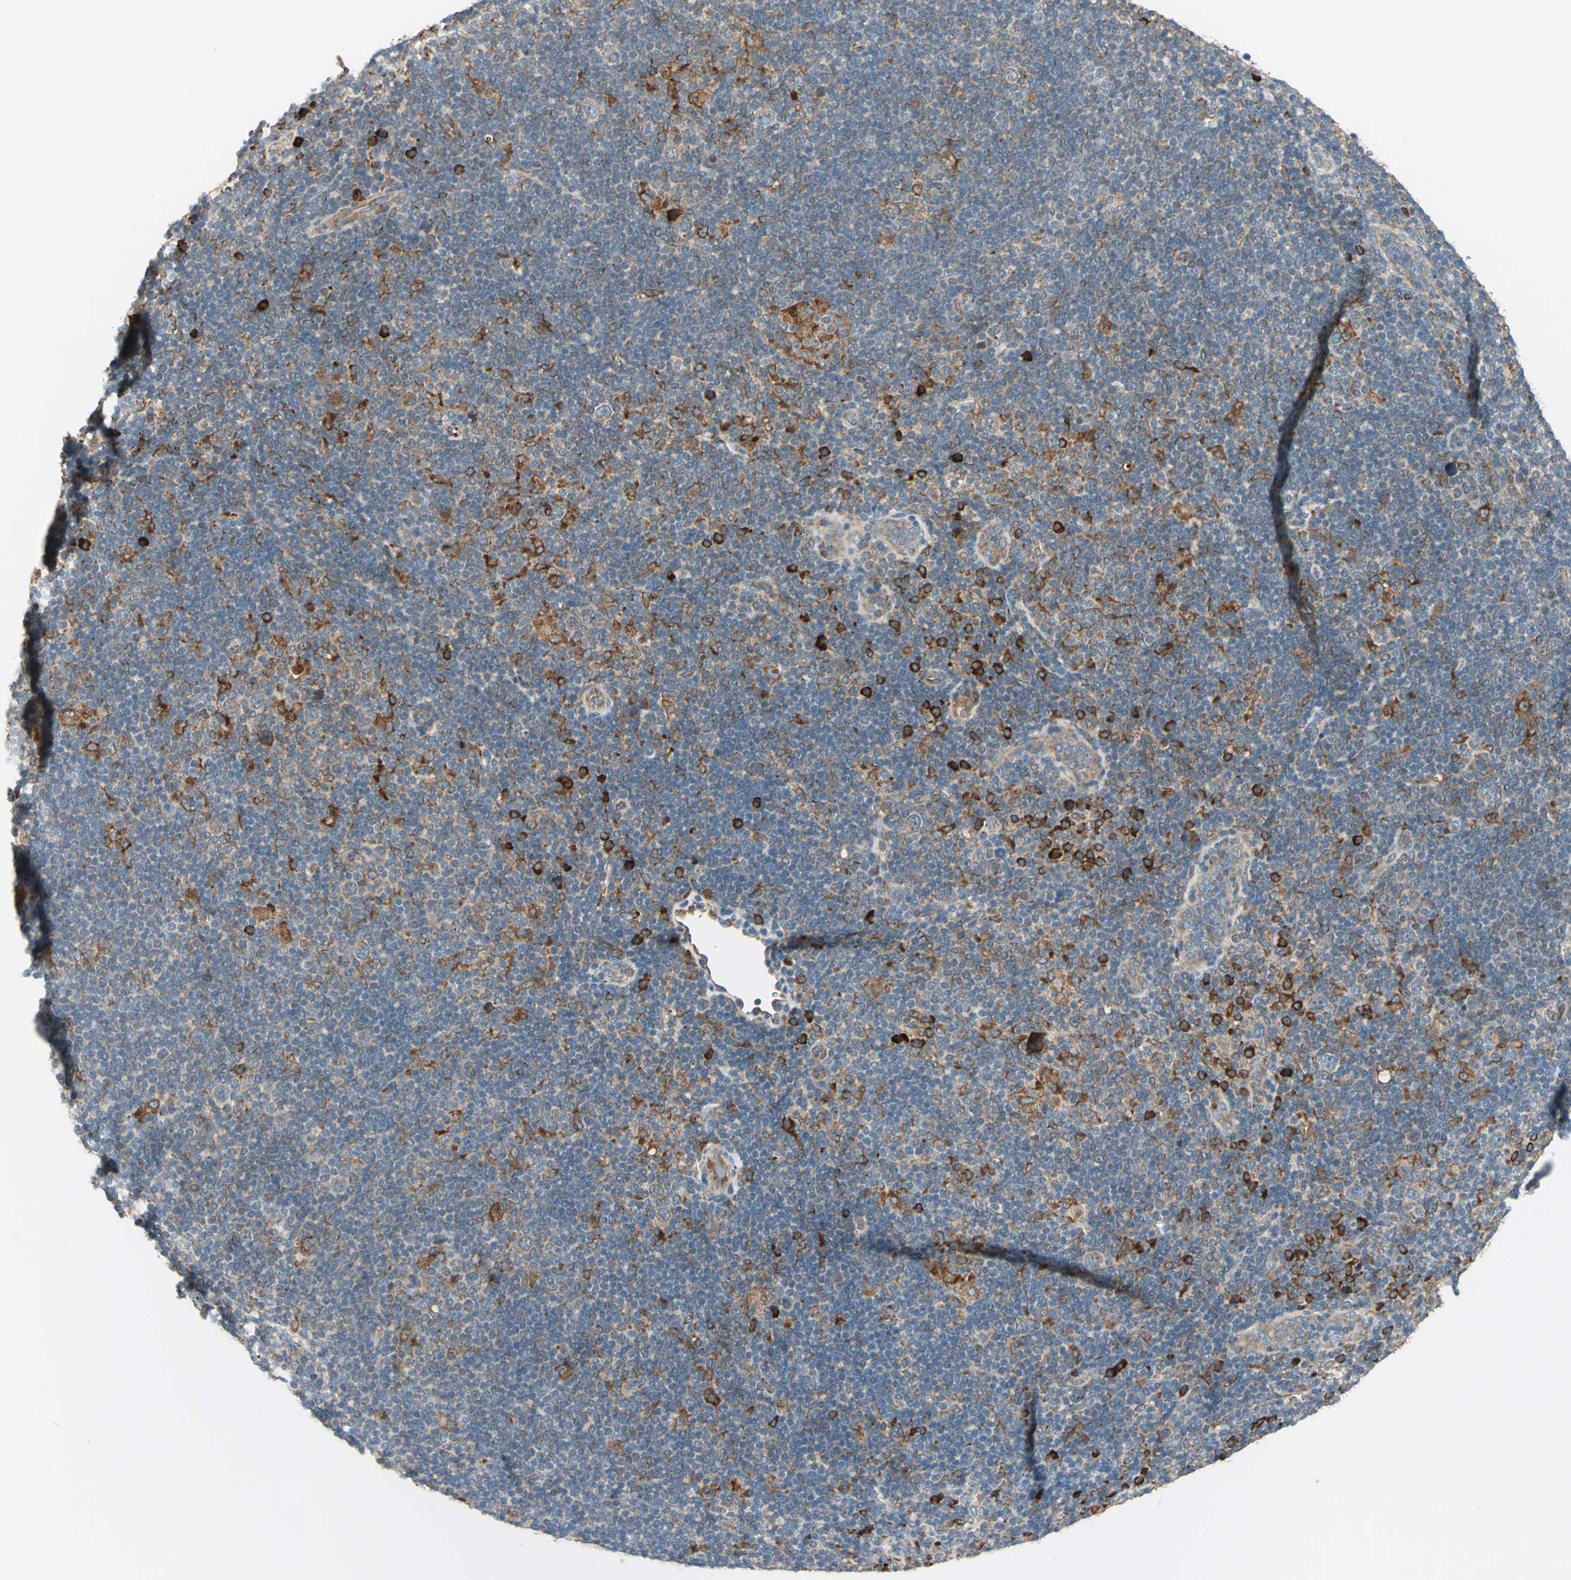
{"staining": {"intensity": "strong", "quantity": "25%-75%", "location": "cytoplasmic/membranous"}, "tissue": "lymphoma", "cell_type": "Tumor cells", "image_type": "cancer", "snomed": [{"axis": "morphology", "description": "Hodgkin's disease, NOS"}, {"axis": "topography", "description": "Lymph node"}], "caption": "IHC staining of lymphoma, which reveals high levels of strong cytoplasmic/membranous positivity in about 25%-75% of tumor cells indicating strong cytoplasmic/membranous protein staining. The staining was performed using DAB (3,3'-diaminobenzidine) (brown) for protein detection and nuclei were counterstained in hematoxylin (blue).", "gene": "PDIA4", "patient": {"sex": "female", "age": 57}}